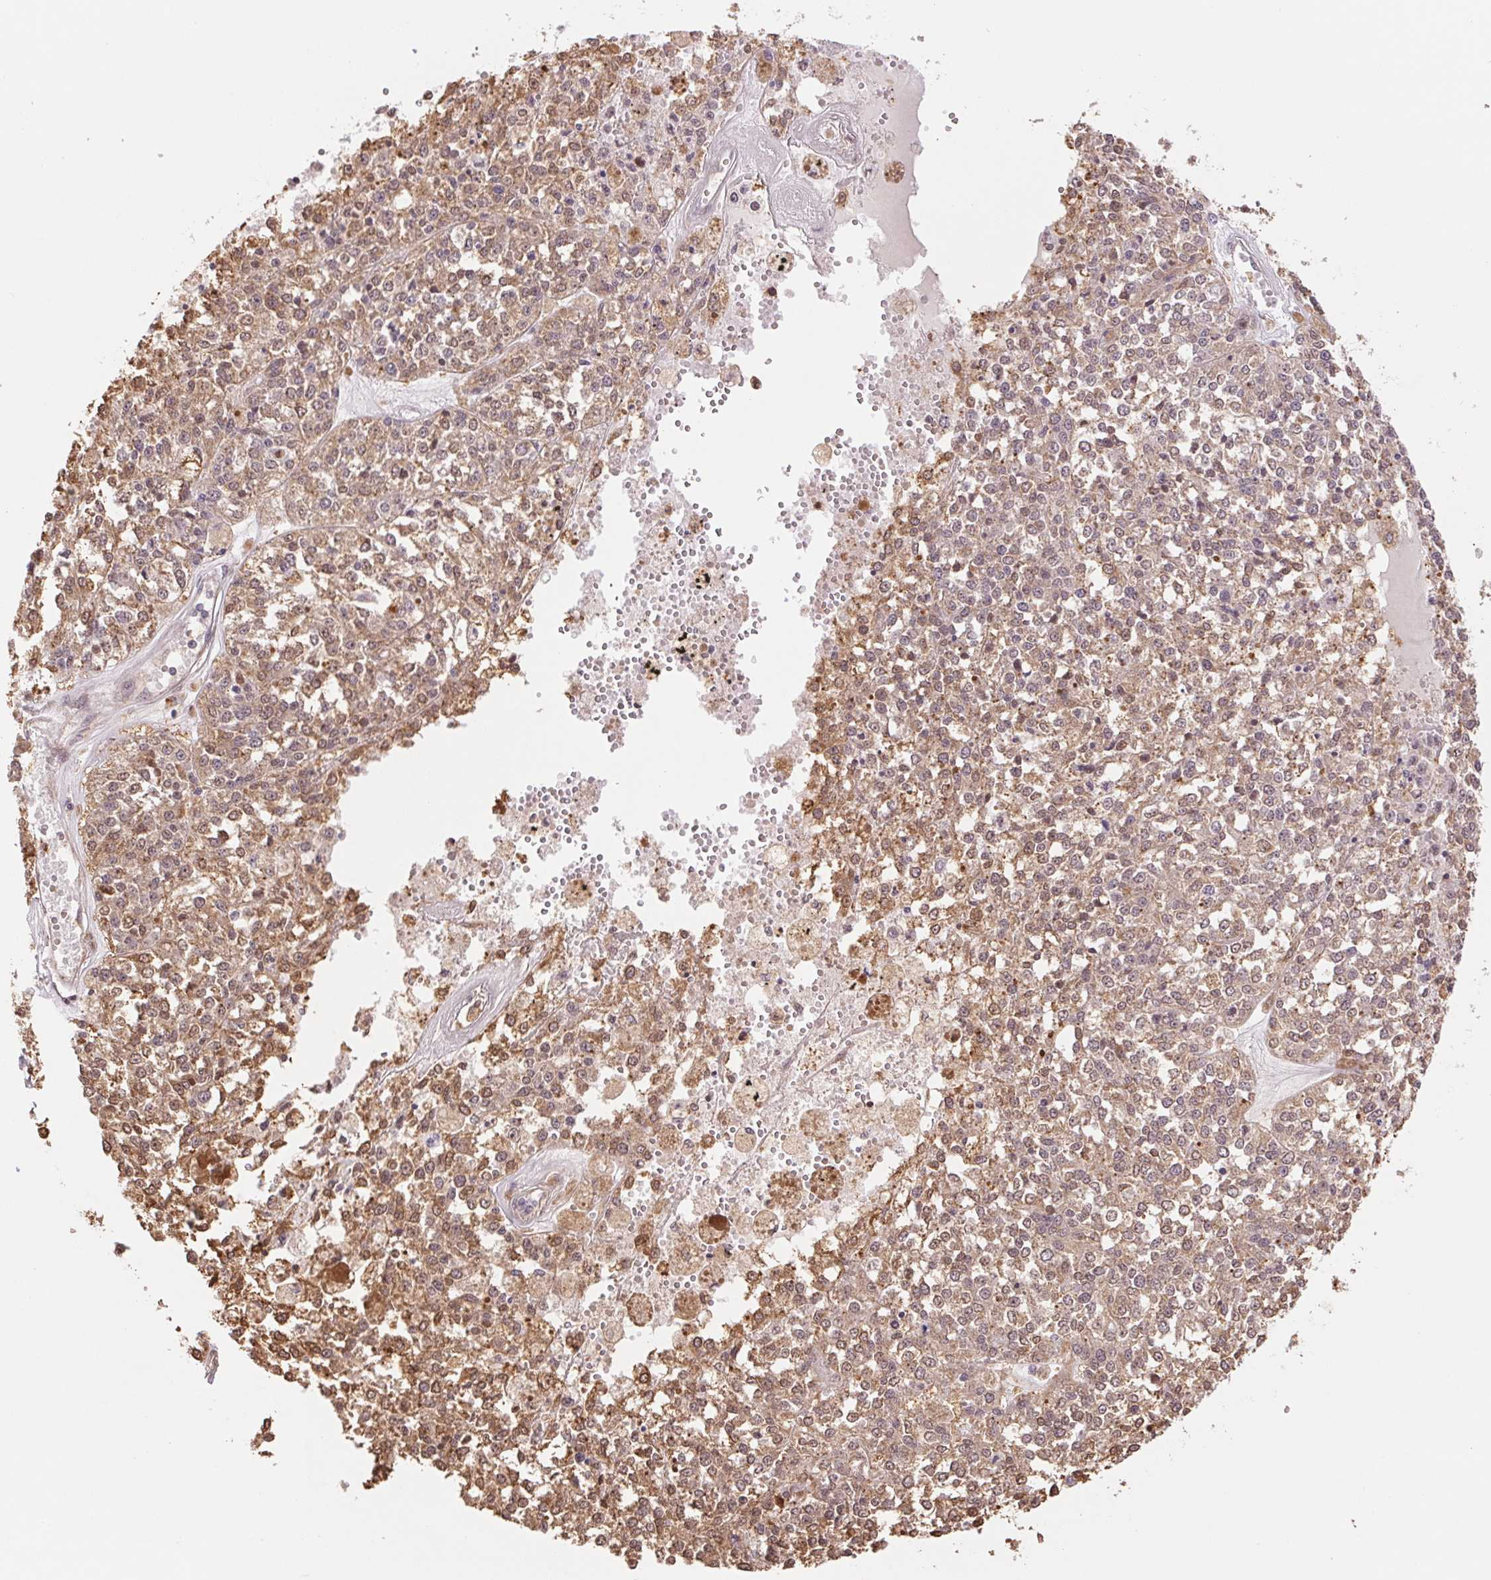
{"staining": {"intensity": "weak", "quantity": ">75%", "location": "cytoplasmic/membranous,nuclear"}, "tissue": "melanoma", "cell_type": "Tumor cells", "image_type": "cancer", "snomed": [{"axis": "morphology", "description": "Malignant melanoma, Metastatic site"}, {"axis": "topography", "description": "Lymph node"}], "caption": "Immunohistochemistry (IHC) (DAB (3,3'-diaminobenzidine)) staining of human malignant melanoma (metastatic site) shows weak cytoplasmic/membranous and nuclear protein positivity in approximately >75% of tumor cells.", "gene": "CDC123", "patient": {"sex": "female", "age": 64}}